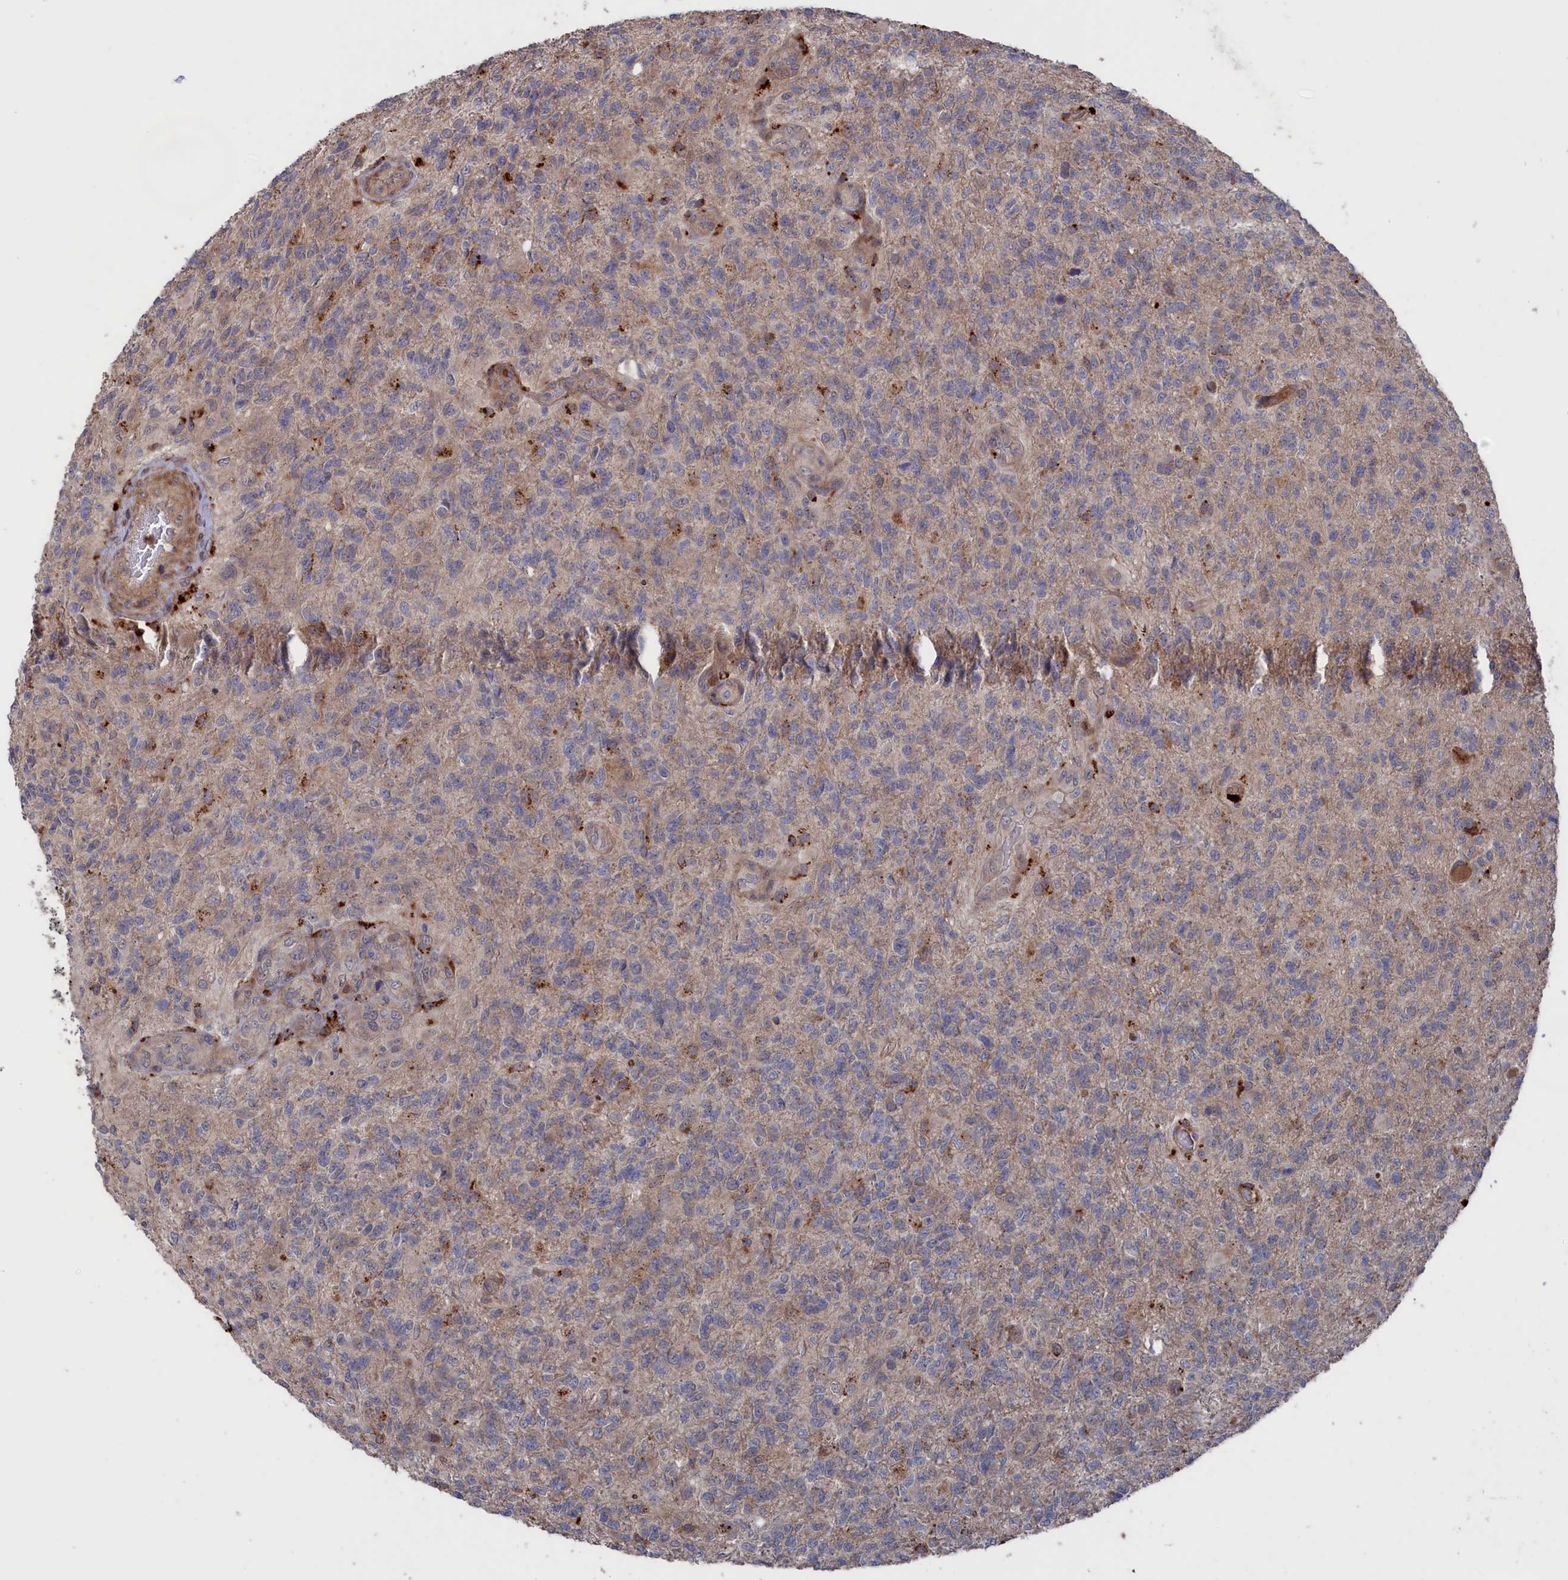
{"staining": {"intensity": "negative", "quantity": "none", "location": "none"}, "tissue": "glioma", "cell_type": "Tumor cells", "image_type": "cancer", "snomed": [{"axis": "morphology", "description": "Glioma, malignant, High grade"}, {"axis": "topography", "description": "Brain"}], "caption": "Tumor cells are negative for protein expression in human malignant high-grade glioma.", "gene": "PLA2G15", "patient": {"sex": "male", "age": 56}}